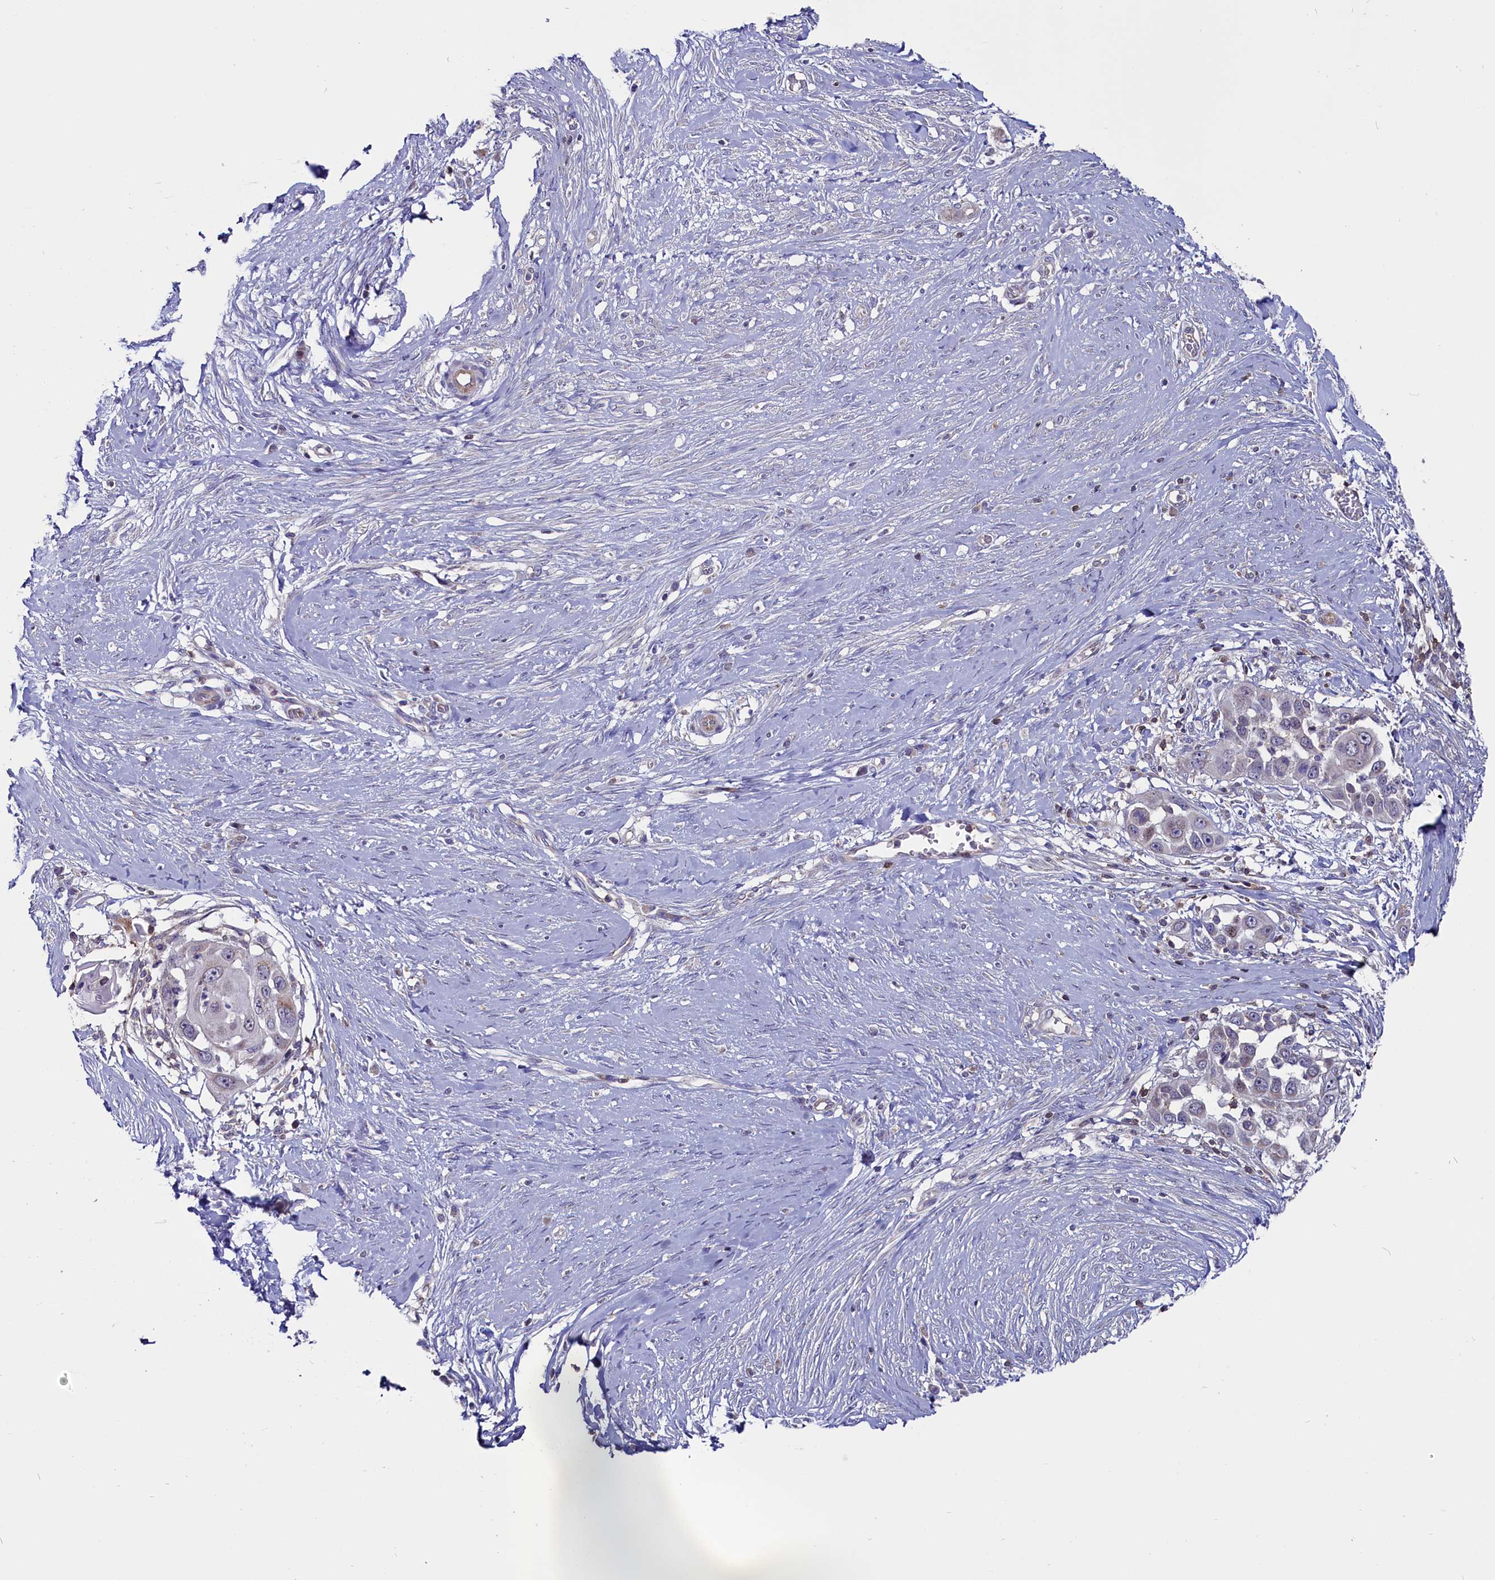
{"staining": {"intensity": "negative", "quantity": "none", "location": "none"}, "tissue": "skin cancer", "cell_type": "Tumor cells", "image_type": "cancer", "snomed": [{"axis": "morphology", "description": "Squamous cell carcinoma, NOS"}, {"axis": "topography", "description": "Skin"}], "caption": "Tumor cells are negative for protein expression in human skin squamous cell carcinoma. (Stains: DAB immunohistochemistry with hematoxylin counter stain, Microscopy: brightfield microscopy at high magnification).", "gene": "CIAPIN1", "patient": {"sex": "female", "age": 44}}